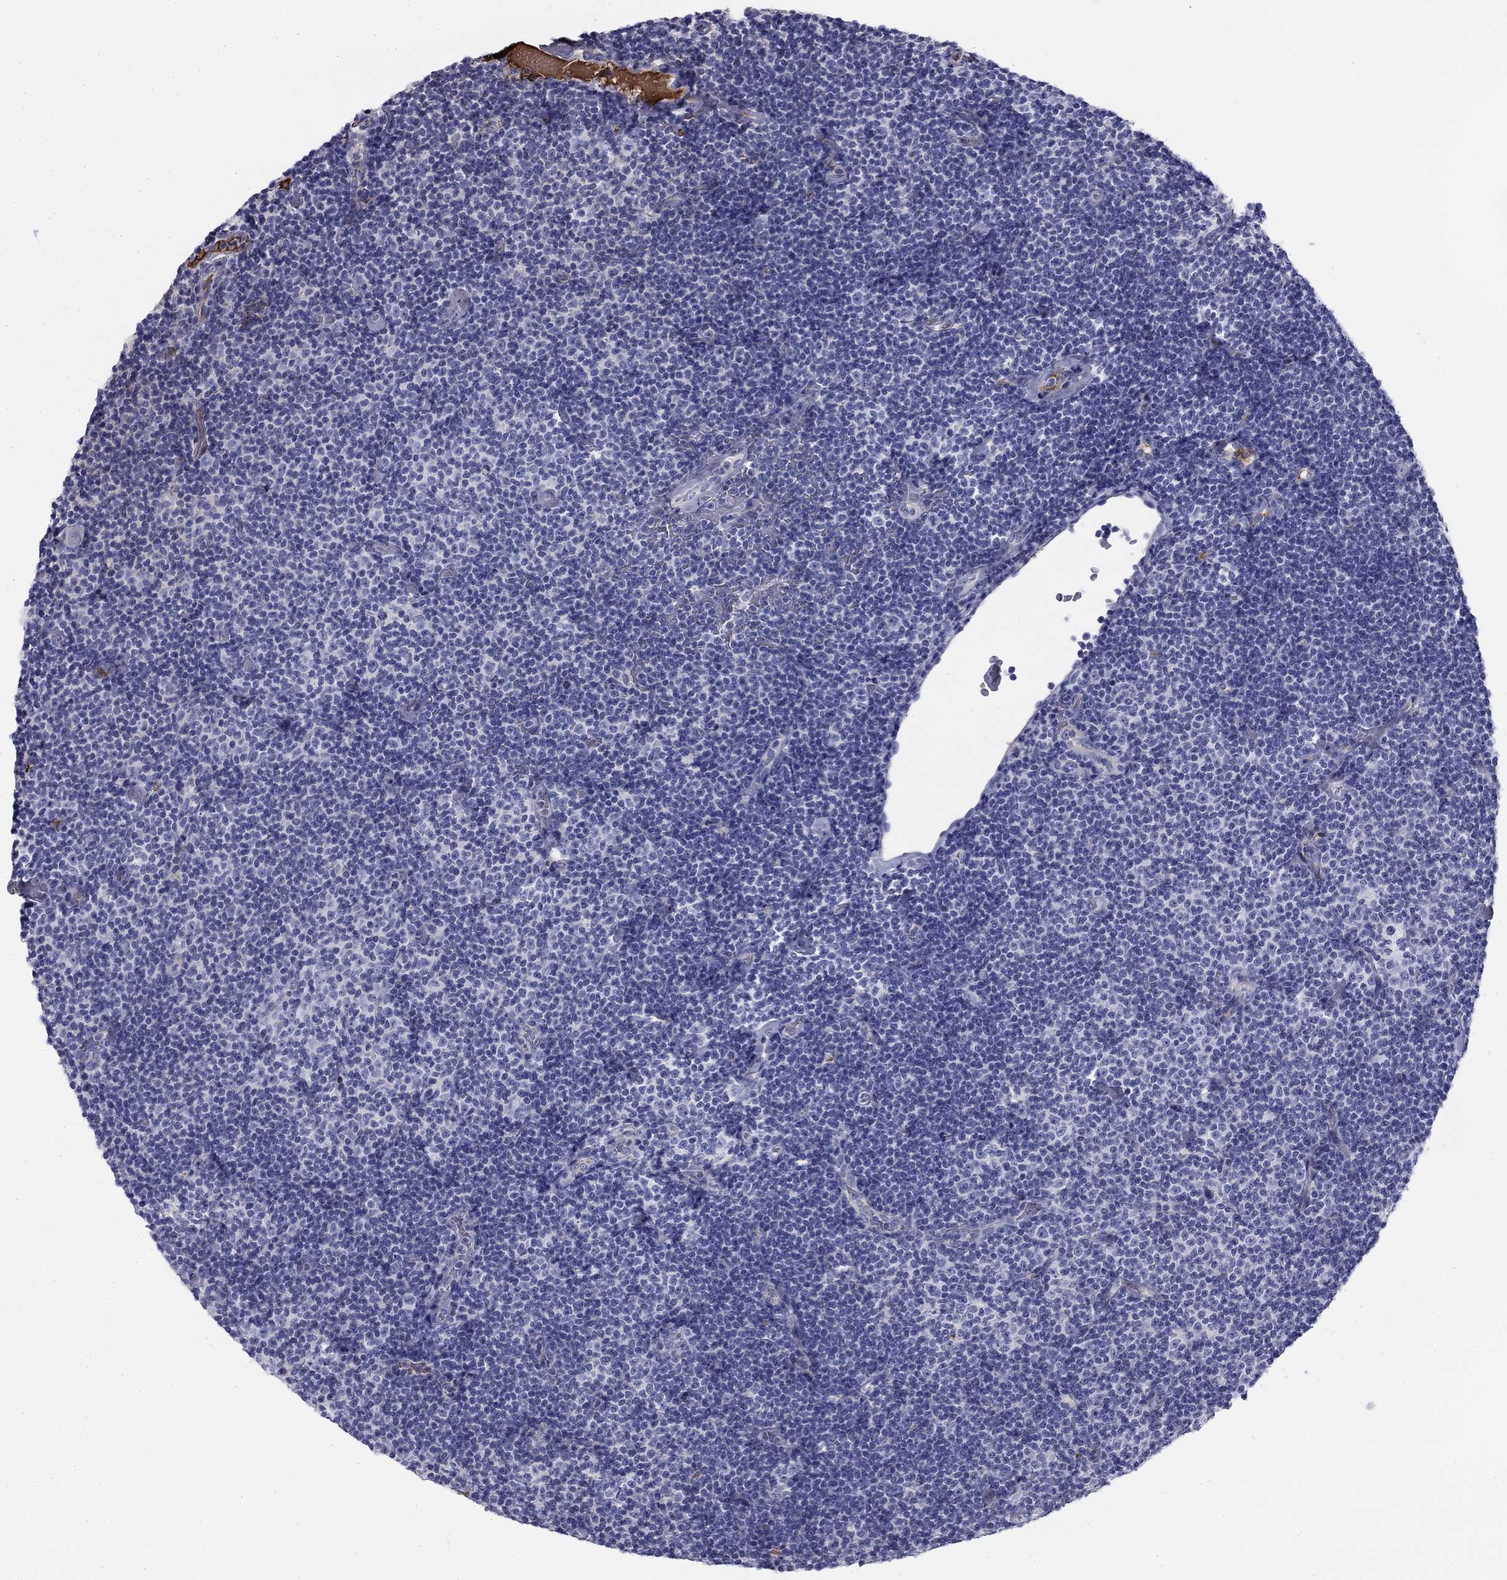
{"staining": {"intensity": "negative", "quantity": "none", "location": "none"}, "tissue": "lymphoma", "cell_type": "Tumor cells", "image_type": "cancer", "snomed": [{"axis": "morphology", "description": "Malignant lymphoma, non-Hodgkin's type, Low grade"}, {"axis": "topography", "description": "Lymph node"}], "caption": "DAB (3,3'-diaminobenzidine) immunohistochemical staining of lymphoma displays no significant positivity in tumor cells. Nuclei are stained in blue.", "gene": "CPLX4", "patient": {"sex": "male", "age": 81}}